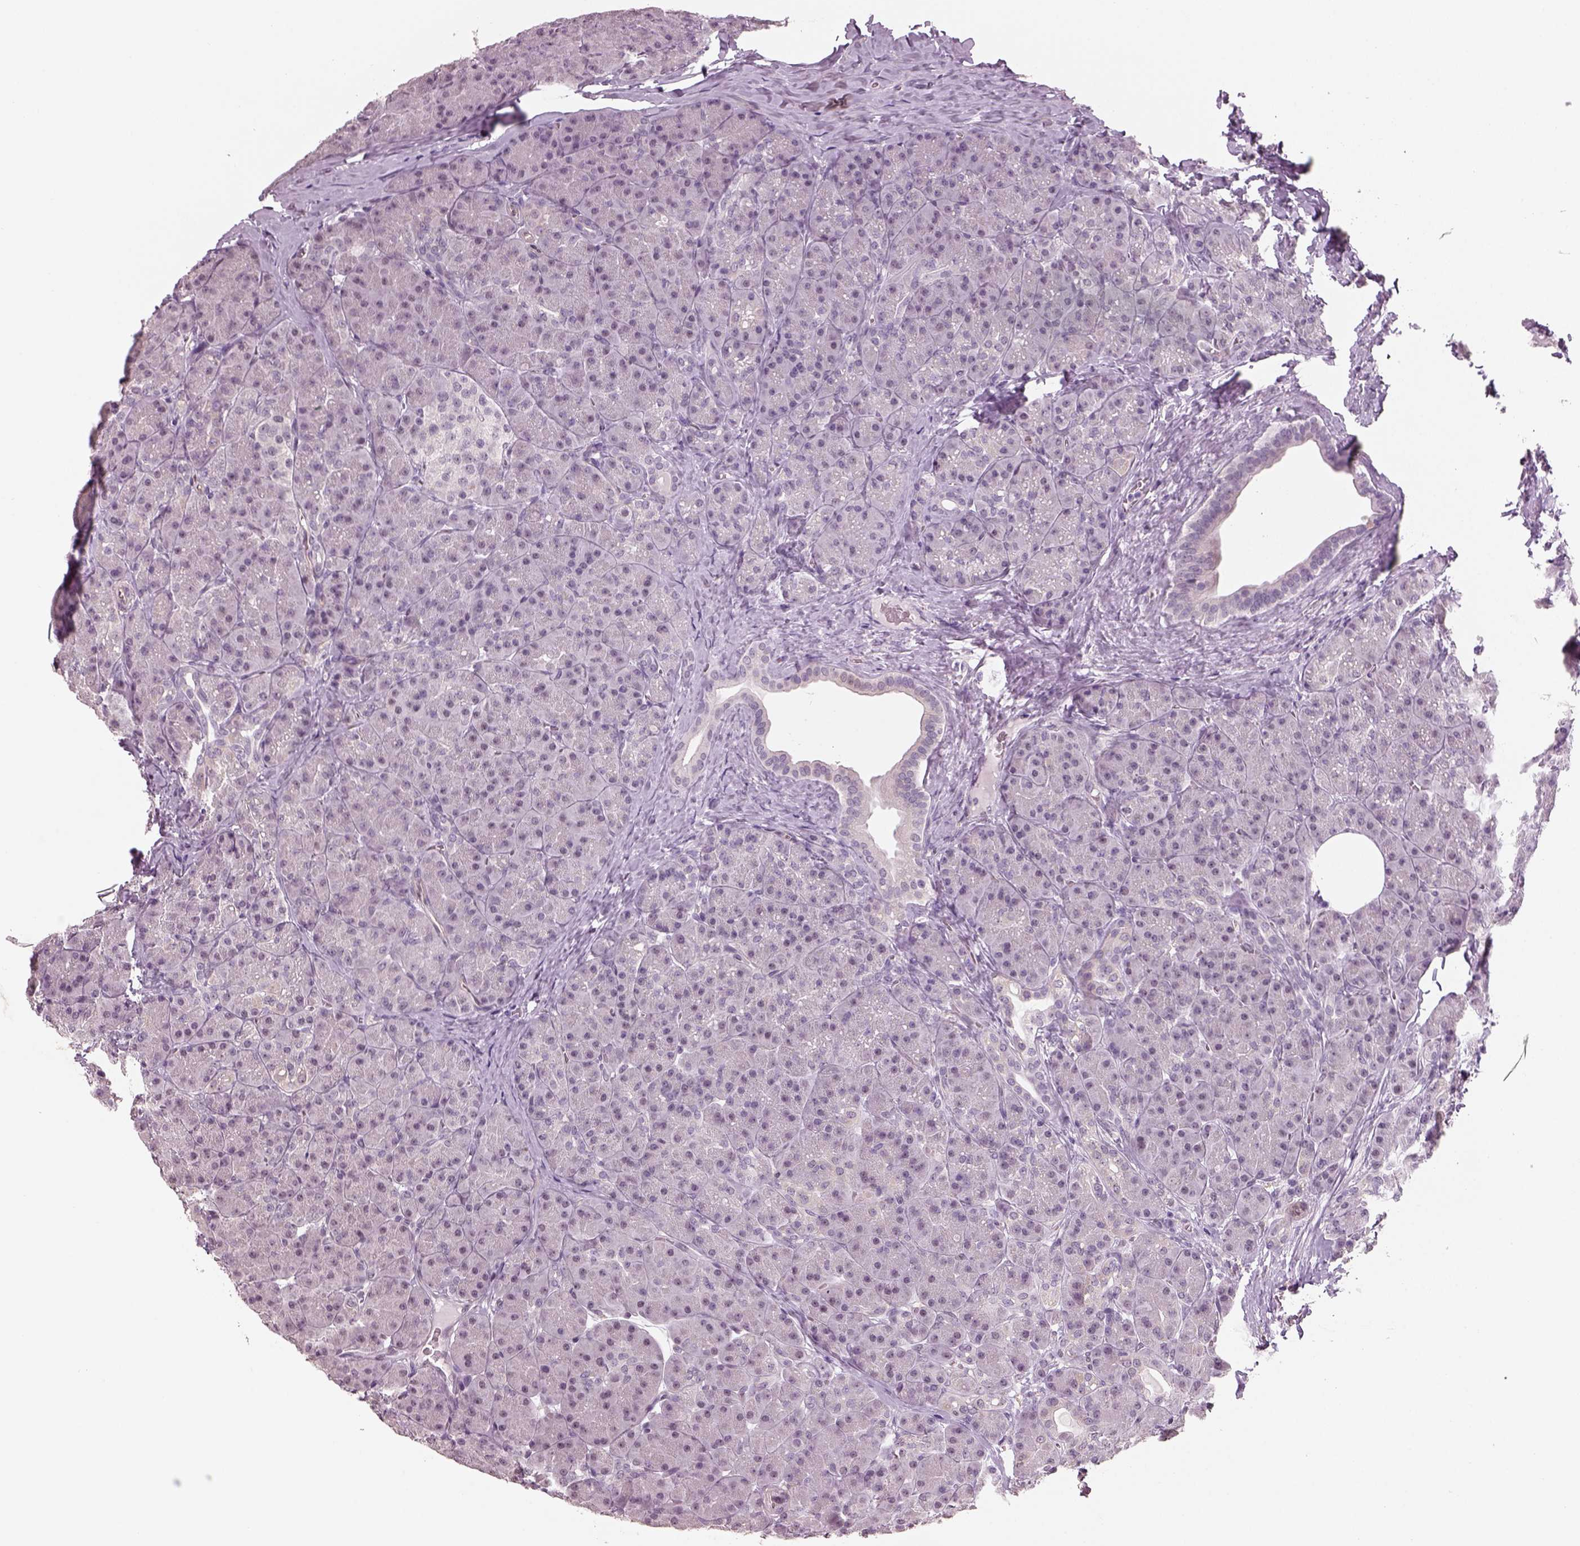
{"staining": {"intensity": "negative", "quantity": "none", "location": "none"}, "tissue": "pancreas", "cell_type": "Exocrine glandular cells", "image_type": "normal", "snomed": [{"axis": "morphology", "description": "Normal tissue, NOS"}, {"axis": "topography", "description": "Pancreas"}], "caption": "This micrograph is of unremarkable pancreas stained with immunohistochemistry to label a protein in brown with the nuclei are counter-stained blue. There is no staining in exocrine glandular cells. The staining is performed using DAB brown chromogen with nuclei counter-stained in using hematoxylin.", "gene": "NAT8B", "patient": {"sex": "male", "age": 57}}